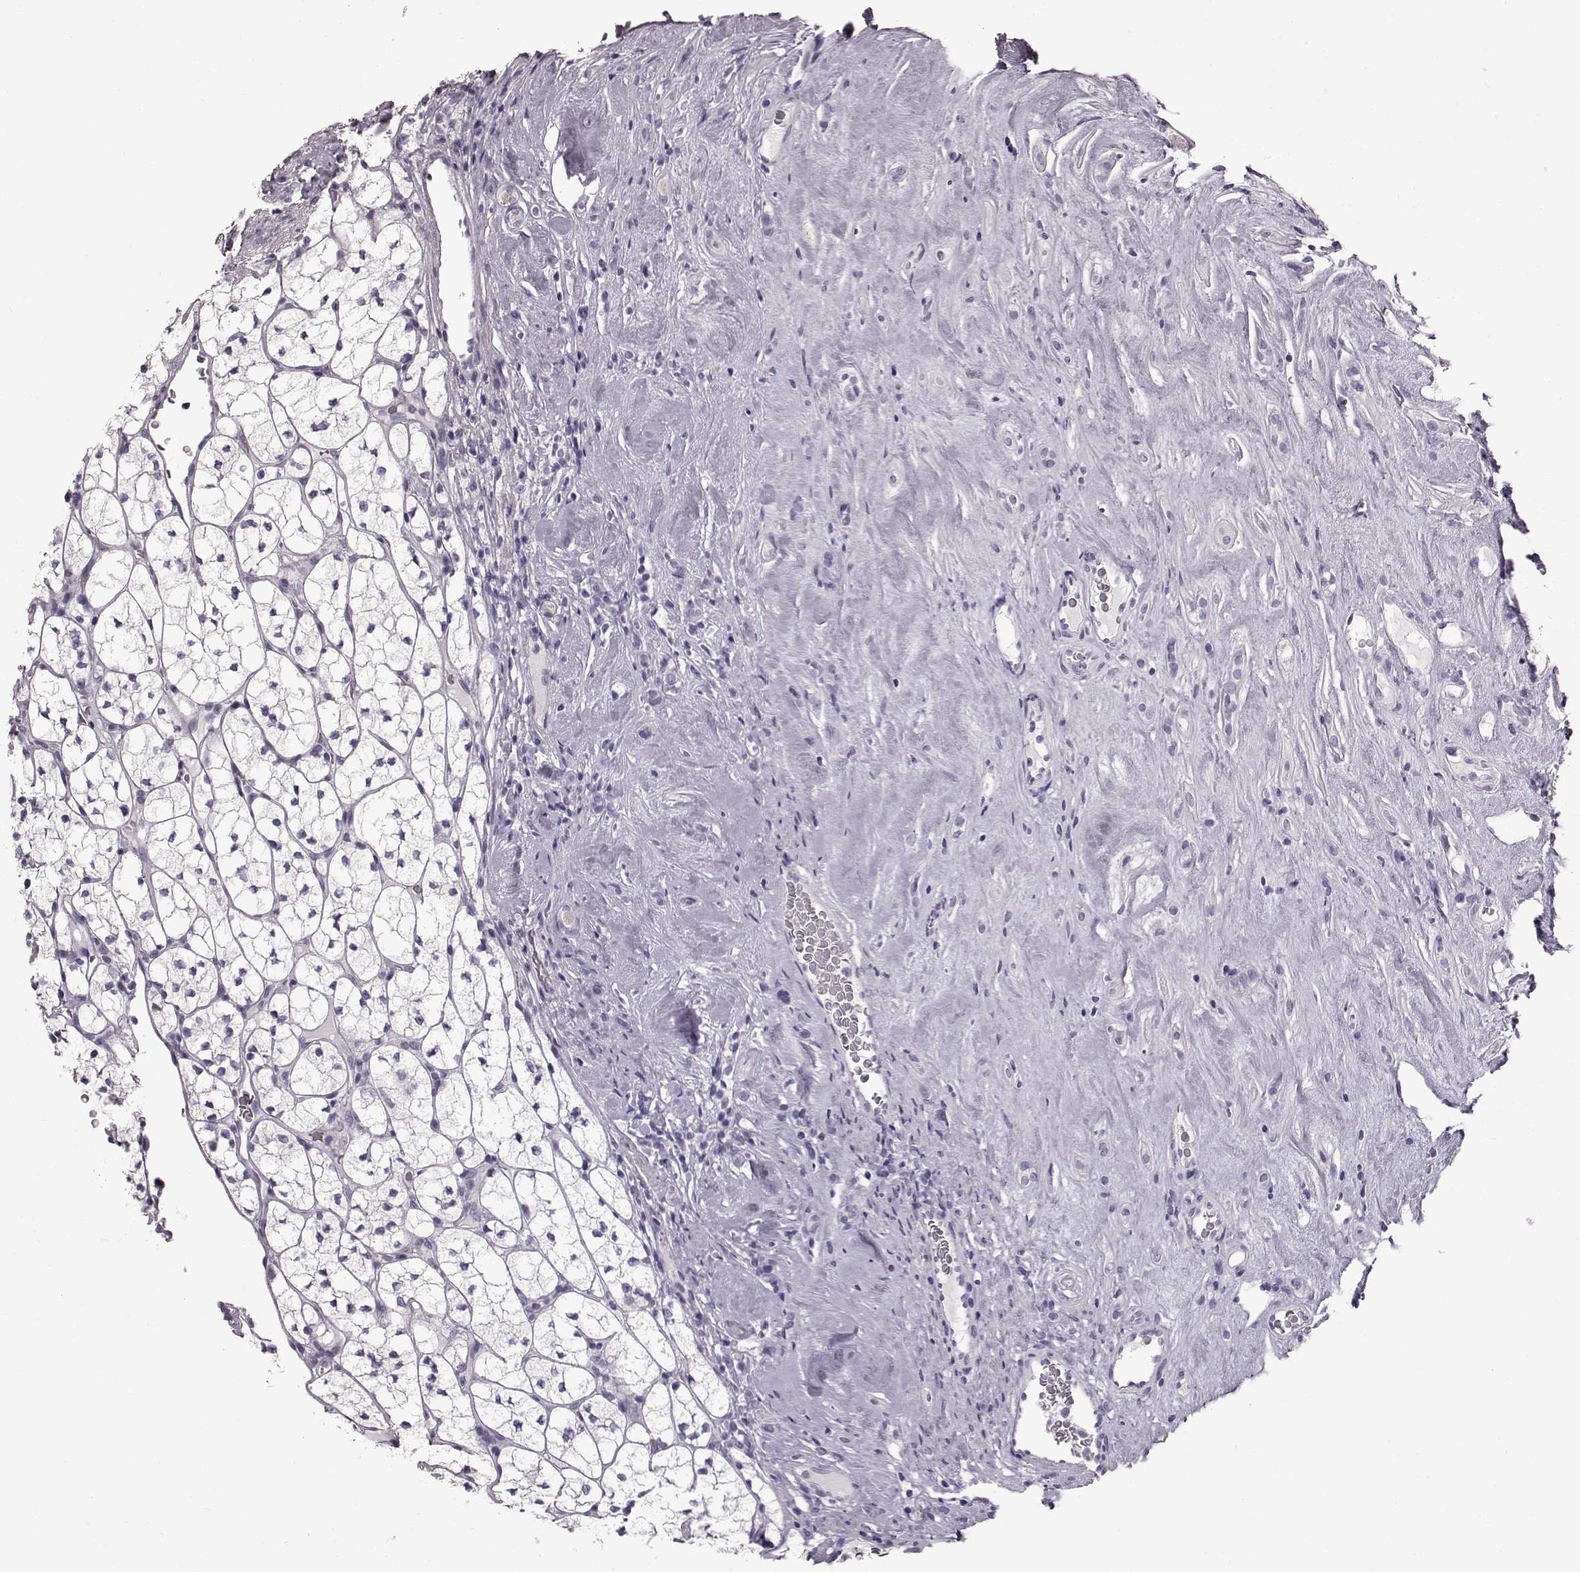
{"staining": {"intensity": "negative", "quantity": "none", "location": "none"}, "tissue": "renal cancer", "cell_type": "Tumor cells", "image_type": "cancer", "snomed": [{"axis": "morphology", "description": "Adenocarcinoma, NOS"}, {"axis": "topography", "description": "Kidney"}], "caption": "An image of adenocarcinoma (renal) stained for a protein demonstrates no brown staining in tumor cells.", "gene": "TCHHL1", "patient": {"sex": "female", "age": 89}}